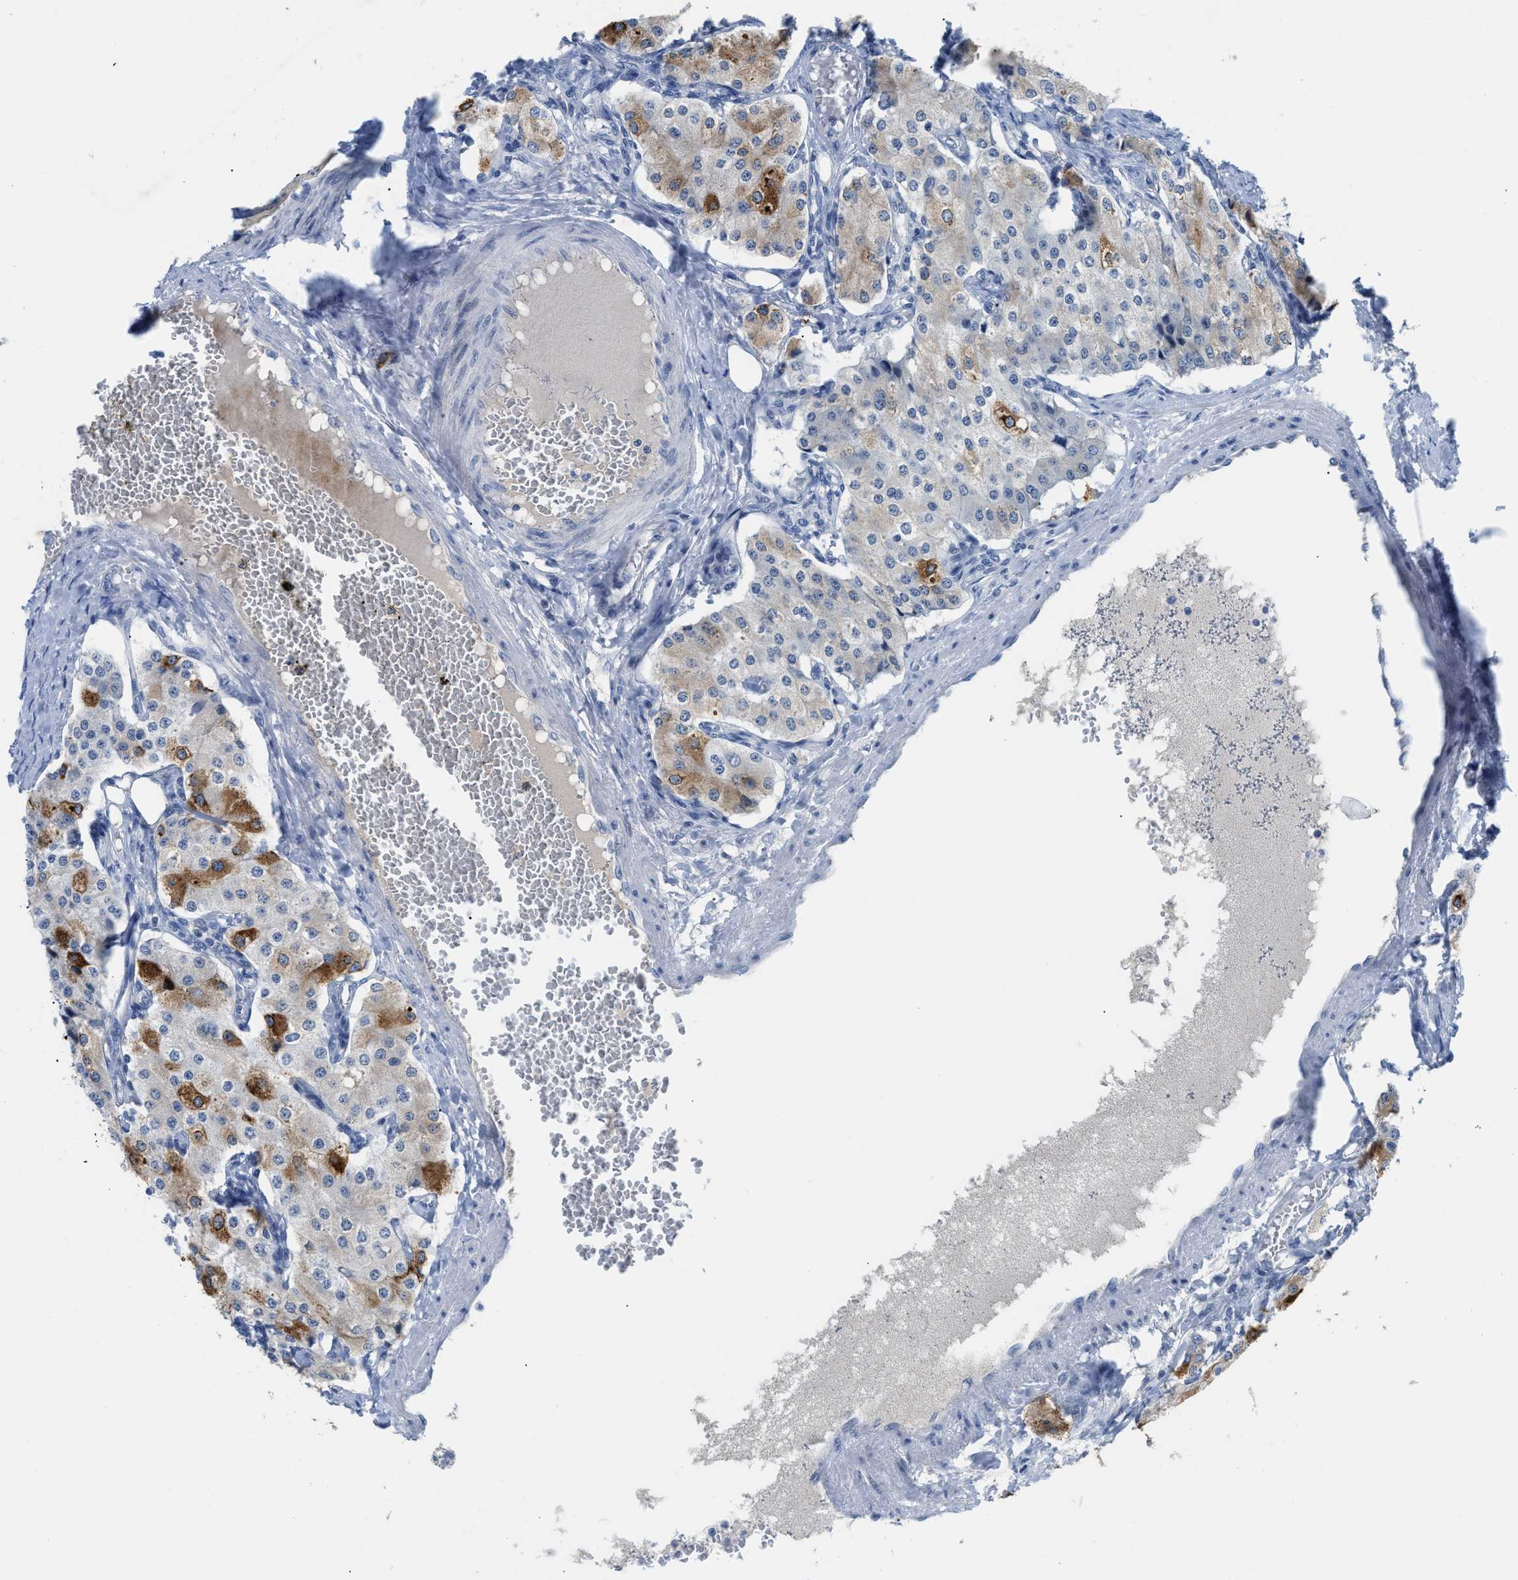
{"staining": {"intensity": "moderate", "quantity": "<25%", "location": "cytoplasmic/membranous"}, "tissue": "carcinoid", "cell_type": "Tumor cells", "image_type": "cancer", "snomed": [{"axis": "morphology", "description": "Carcinoid, malignant, NOS"}, {"axis": "topography", "description": "Colon"}], "caption": "Carcinoid stained with immunohistochemistry displays moderate cytoplasmic/membranous expression in about <25% of tumor cells. (DAB = brown stain, brightfield microscopy at high magnification).", "gene": "OR9K2", "patient": {"sex": "female", "age": 52}}